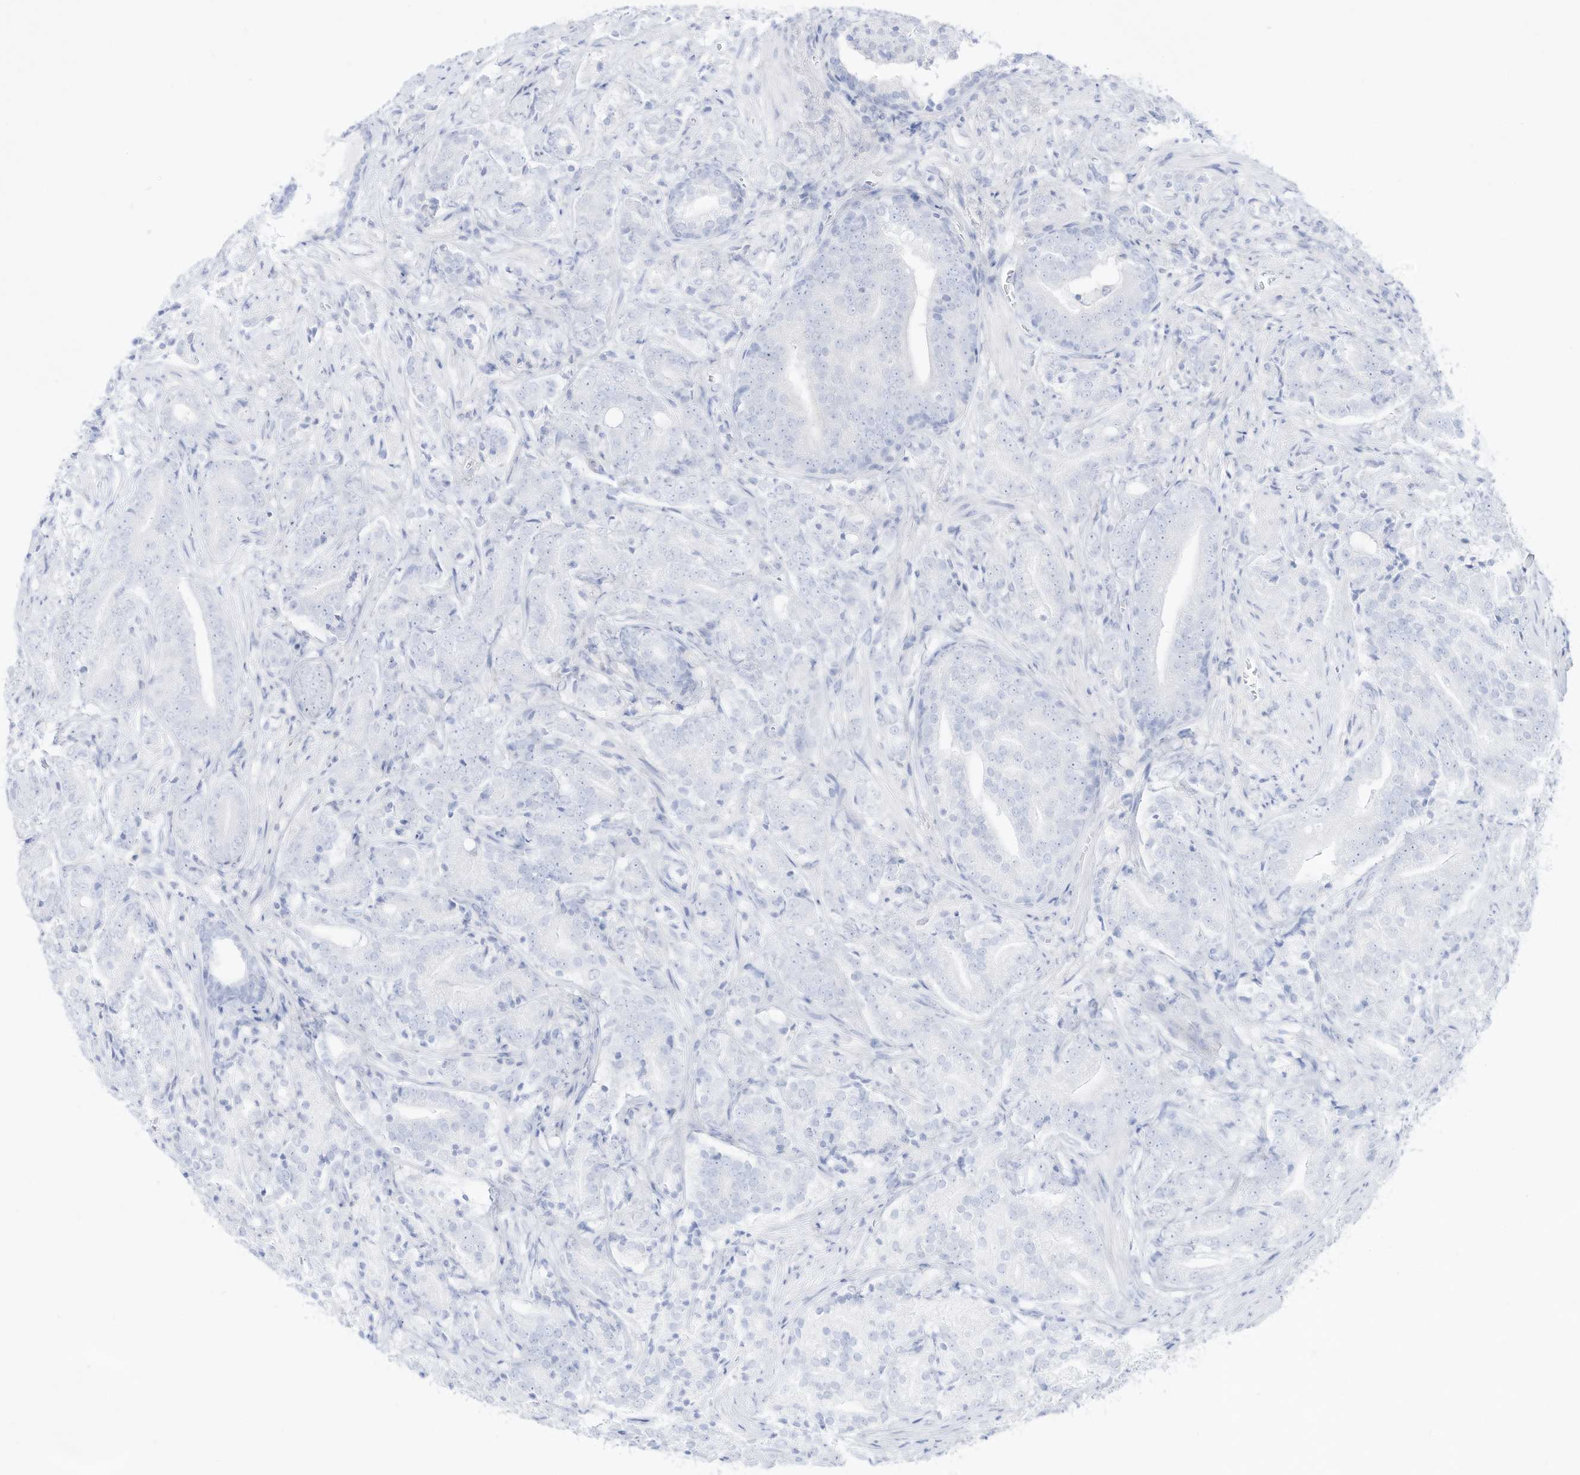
{"staining": {"intensity": "negative", "quantity": "none", "location": "none"}, "tissue": "prostate cancer", "cell_type": "Tumor cells", "image_type": "cancer", "snomed": [{"axis": "morphology", "description": "Adenocarcinoma, High grade"}, {"axis": "topography", "description": "Prostate"}], "caption": "A histopathology image of human adenocarcinoma (high-grade) (prostate) is negative for staining in tumor cells. (DAB immunohistochemistry, high magnification).", "gene": "DMKN", "patient": {"sex": "male", "age": 57}}